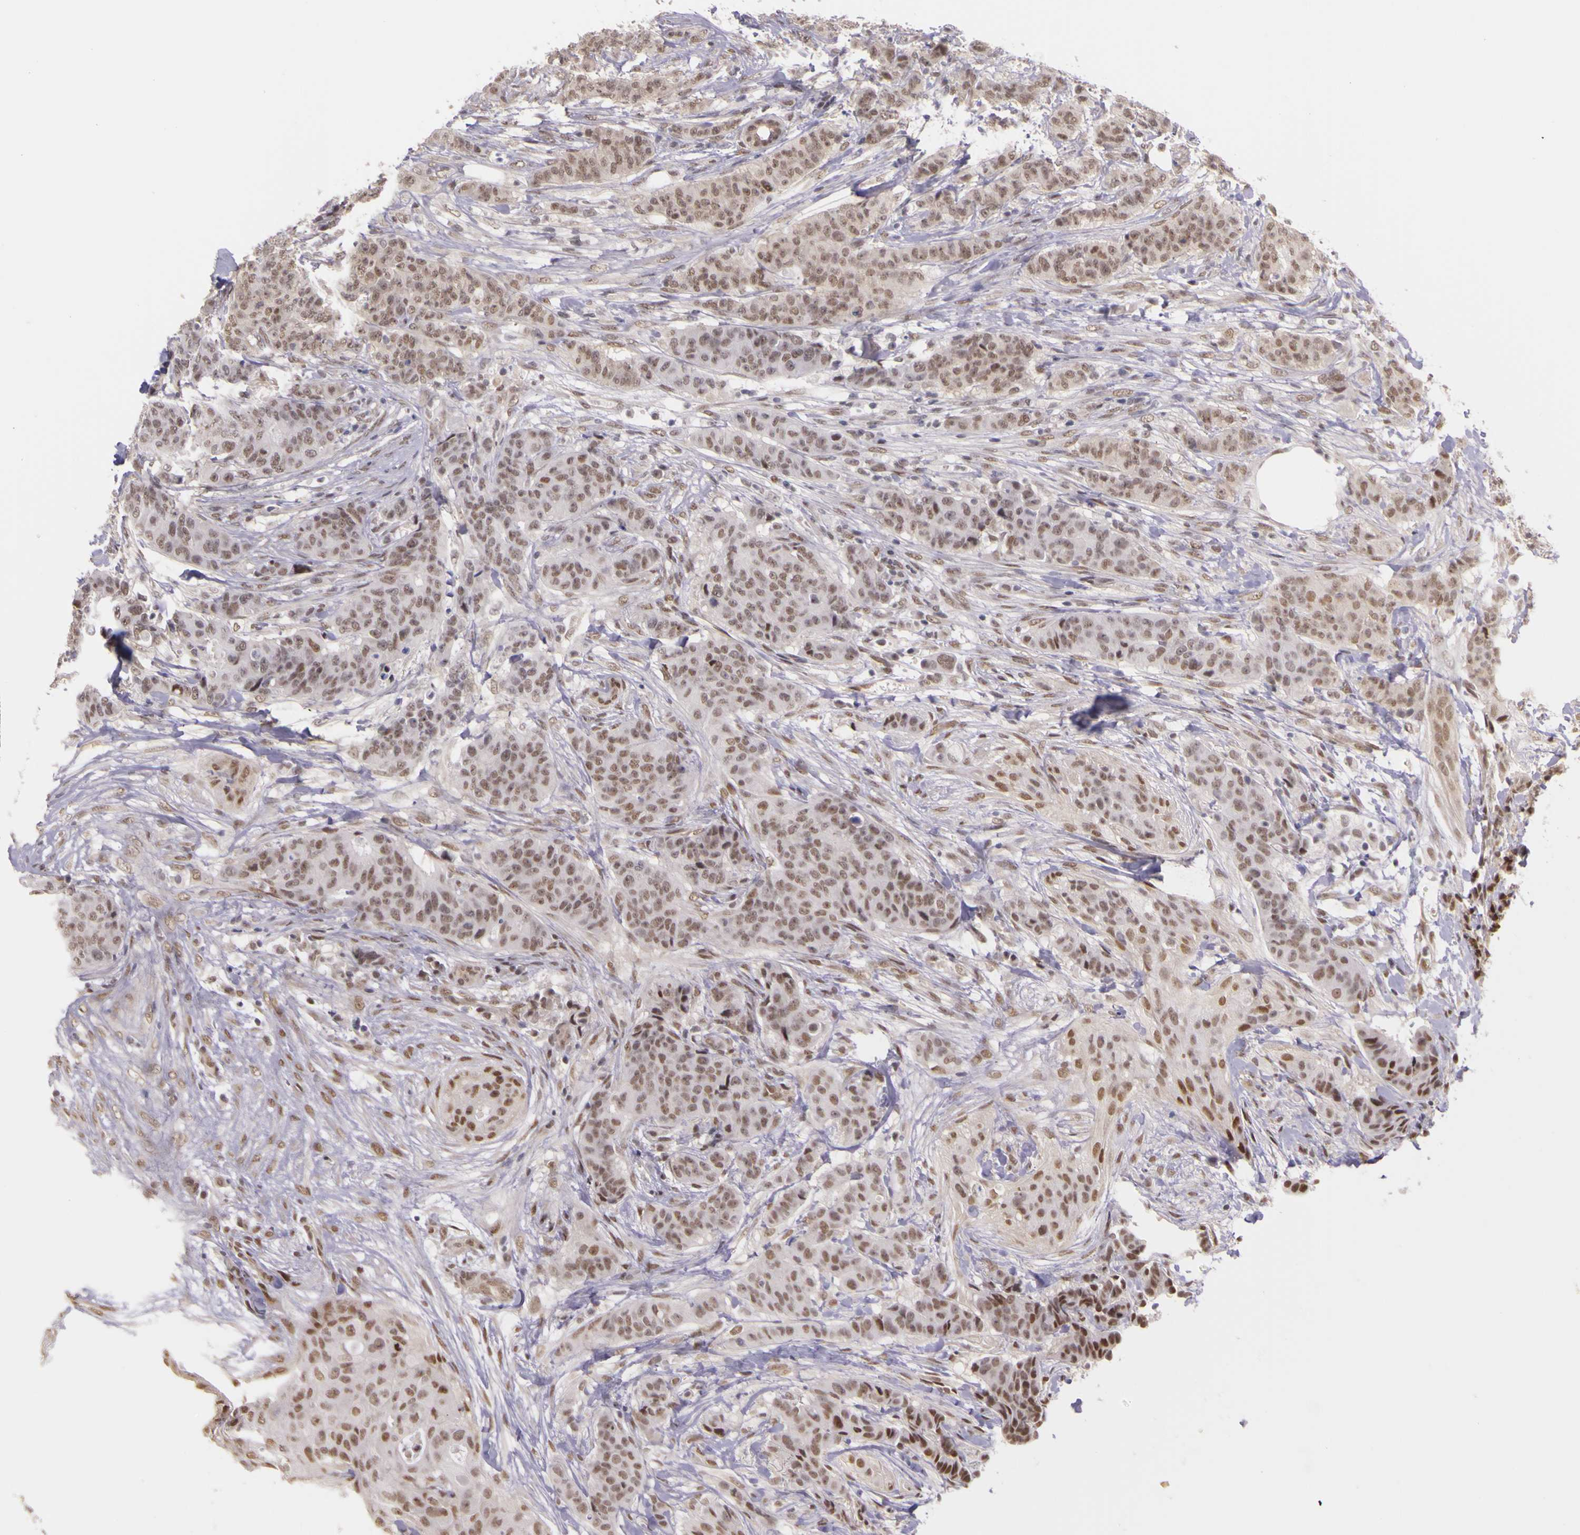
{"staining": {"intensity": "weak", "quantity": ">75%", "location": "nuclear"}, "tissue": "breast cancer", "cell_type": "Tumor cells", "image_type": "cancer", "snomed": [{"axis": "morphology", "description": "Duct carcinoma"}, {"axis": "topography", "description": "Breast"}], "caption": "Invasive ductal carcinoma (breast) stained with a protein marker shows weak staining in tumor cells.", "gene": "WDR13", "patient": {"sex": "female", "age": 40}}